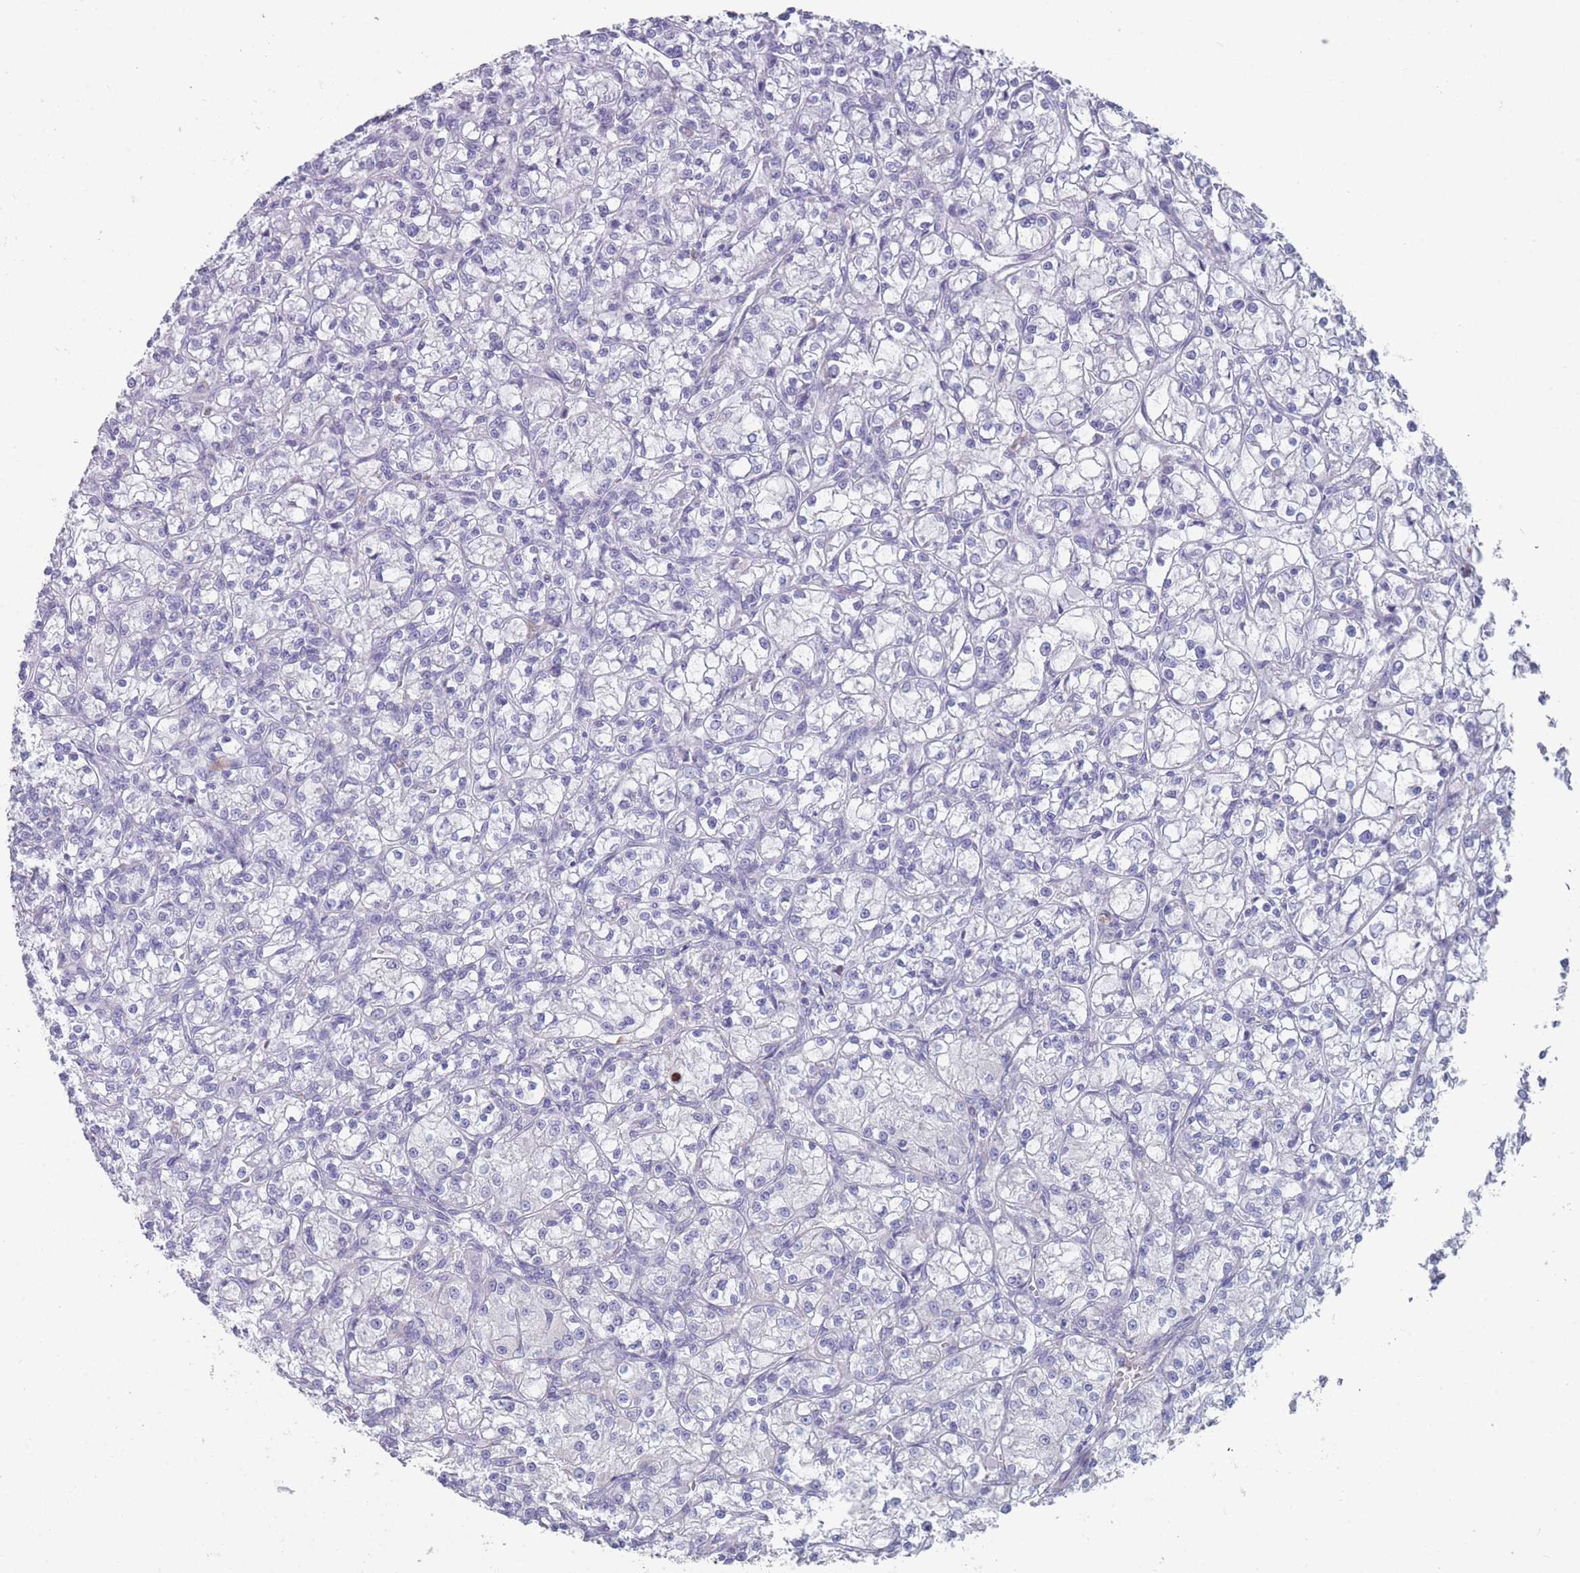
{"staining": {"intensity": "negative", "quantity": "none", "location": "none"}, "tissue": "renal cancer", "cell_type": "Tumor cells", "image_type": "cancer", "snomed": [{"axis": "morphology", "description": "Adenocarcinoma, NOS"}, {"axis": "topography", "description": "Kidney"}], "caption": "Tumor cells show no significant protein positivity in renal cancer.", "gene": "ST8SIA5", "patient": {"sex": "female", "age": 59}}